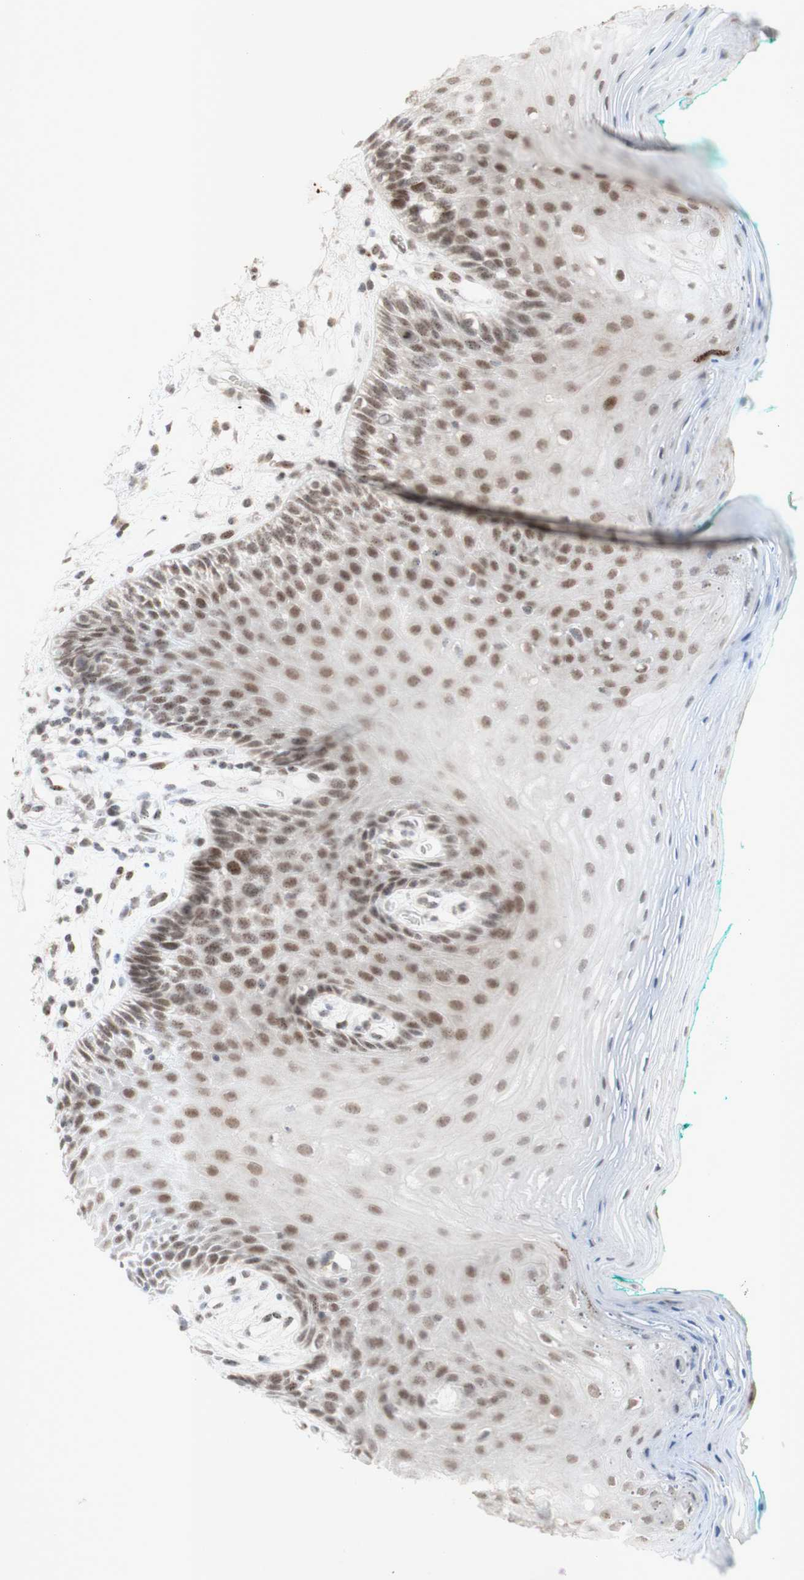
{"staining": {"intensity": "moderate", "quantity": "25%-75%", "location": "nuclear"}, "tissue": "oral mucosa", "cell_type": "Squamous epithelial cells", "image_type": "normal", "snomed": [{"axis": "morphology", "description": "Normal tissue, NOS"}, {"axis": "topography", "description": "Skeletal muscle"}, {"axis": "topography", "description": "Oral tissue"}, {"axis": "topography", "description": "Peripheral nerve tissue"}], "caption": "Squamous epithelial cells reveal moderate nuclear expression in approximately 25%-75% of cells in benign oral mucosa. (DAB (3,3'-diaminobenzidine) IHC, brown staining for protein, blue staining for nuclei).", "gene": "CENPB", "patient": {"sex": "female", "age": 84}}